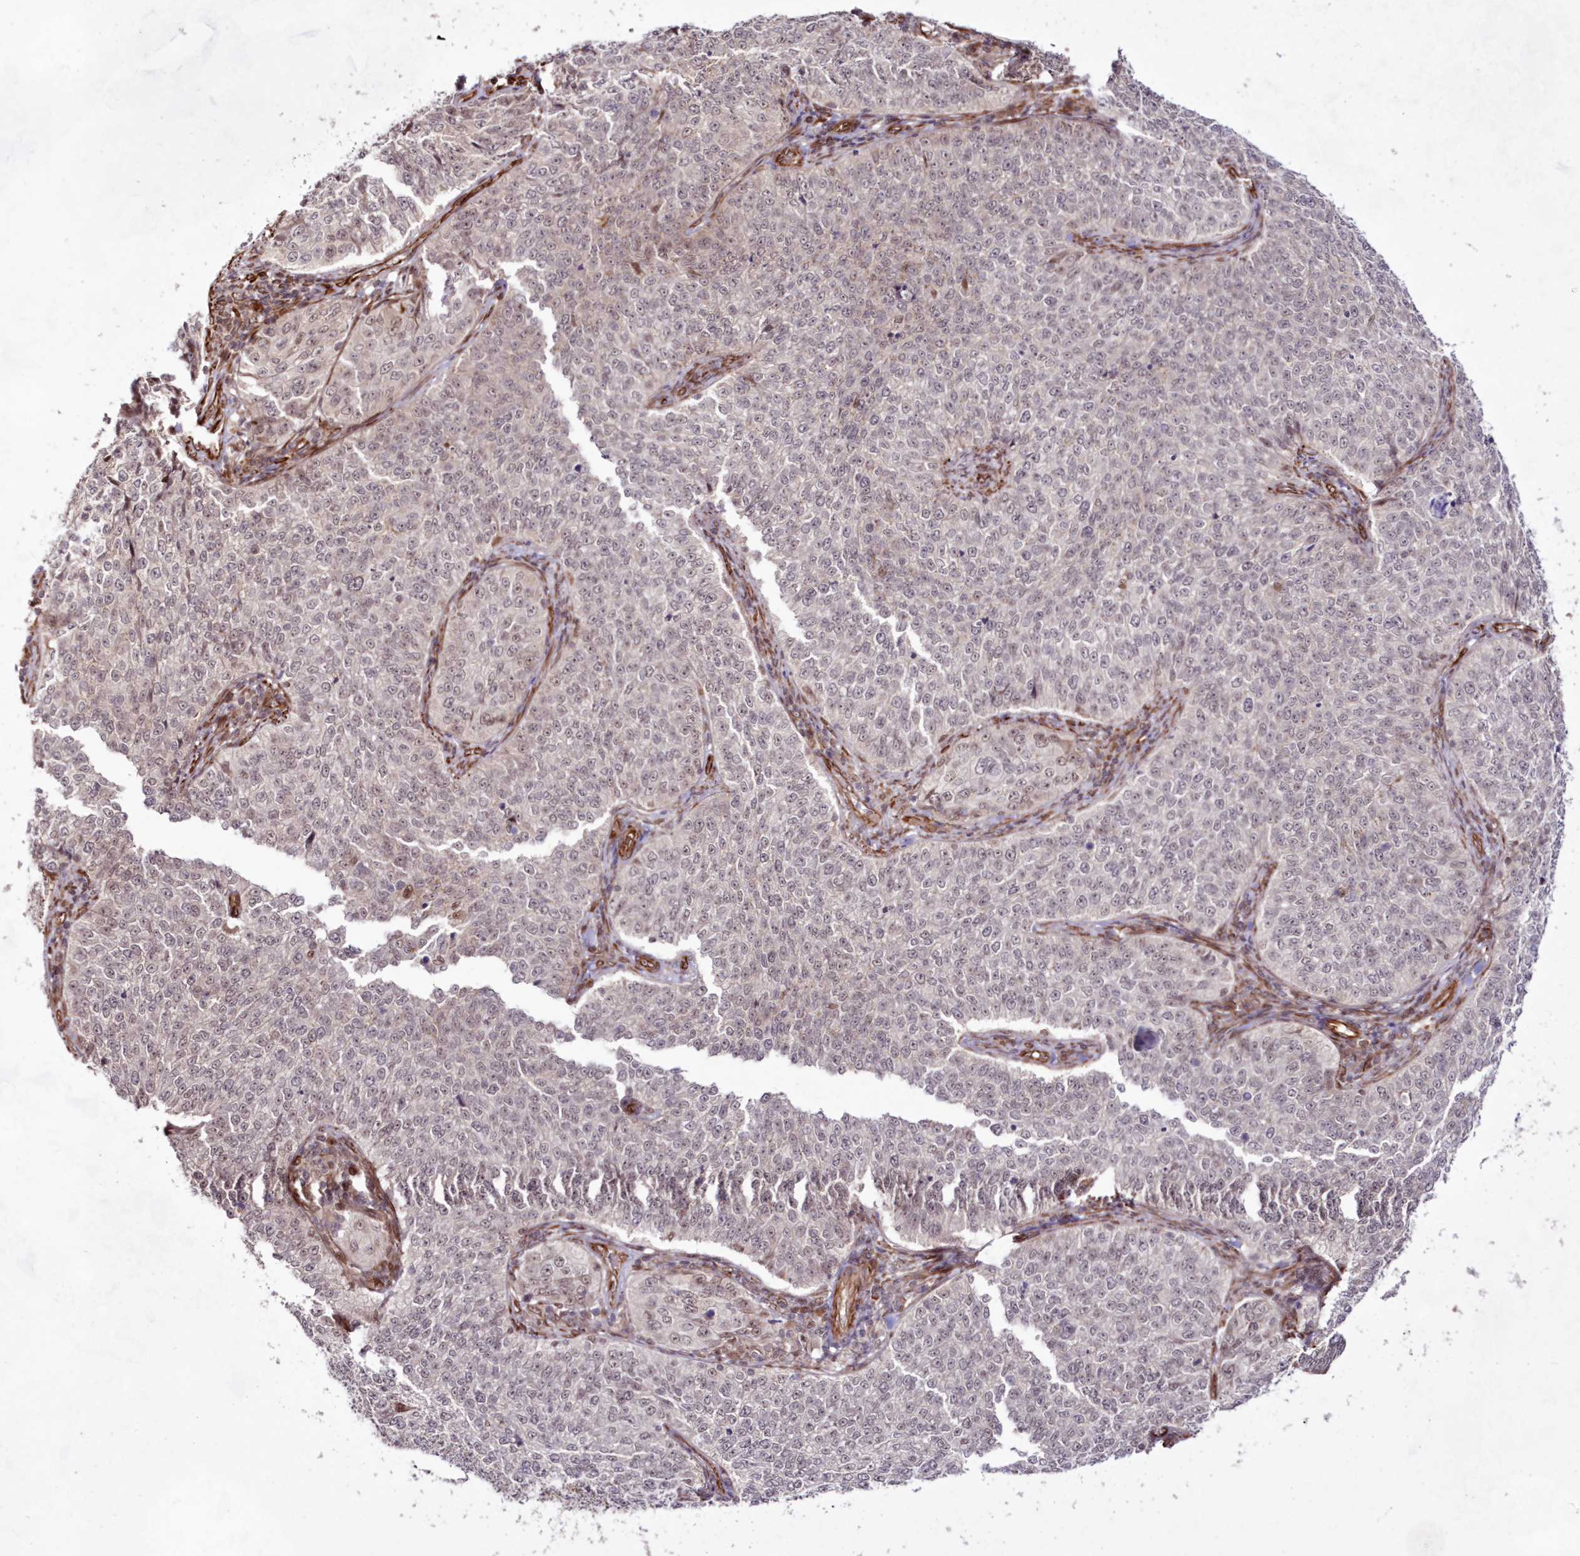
{"staining": {"intensity": "weak", "quantity": "<25%", "location": "cytoplasmic/membranous,nuclear"}, "tissue": "cervical cancer", "cell_type": "Tumor cells", "image_type": "cancer", "snomed": [{"axis": "morphology", "description": "Squamous cell carcinoma, NOS"}, {"axis": "topography", "description": "Cervix"}], "caption": "High magnification brightfield microscopy of cervical squamous cell carcinoma stained with DAB (brown) and counterstained with hematoxylin (blue): tumor cells show no significant positivity. (DAB immunohistochemistry (IHC) with hematoxylin counter stain).", "gene": "SNIP1", "patient": {"sex": "female", "age": 35}}